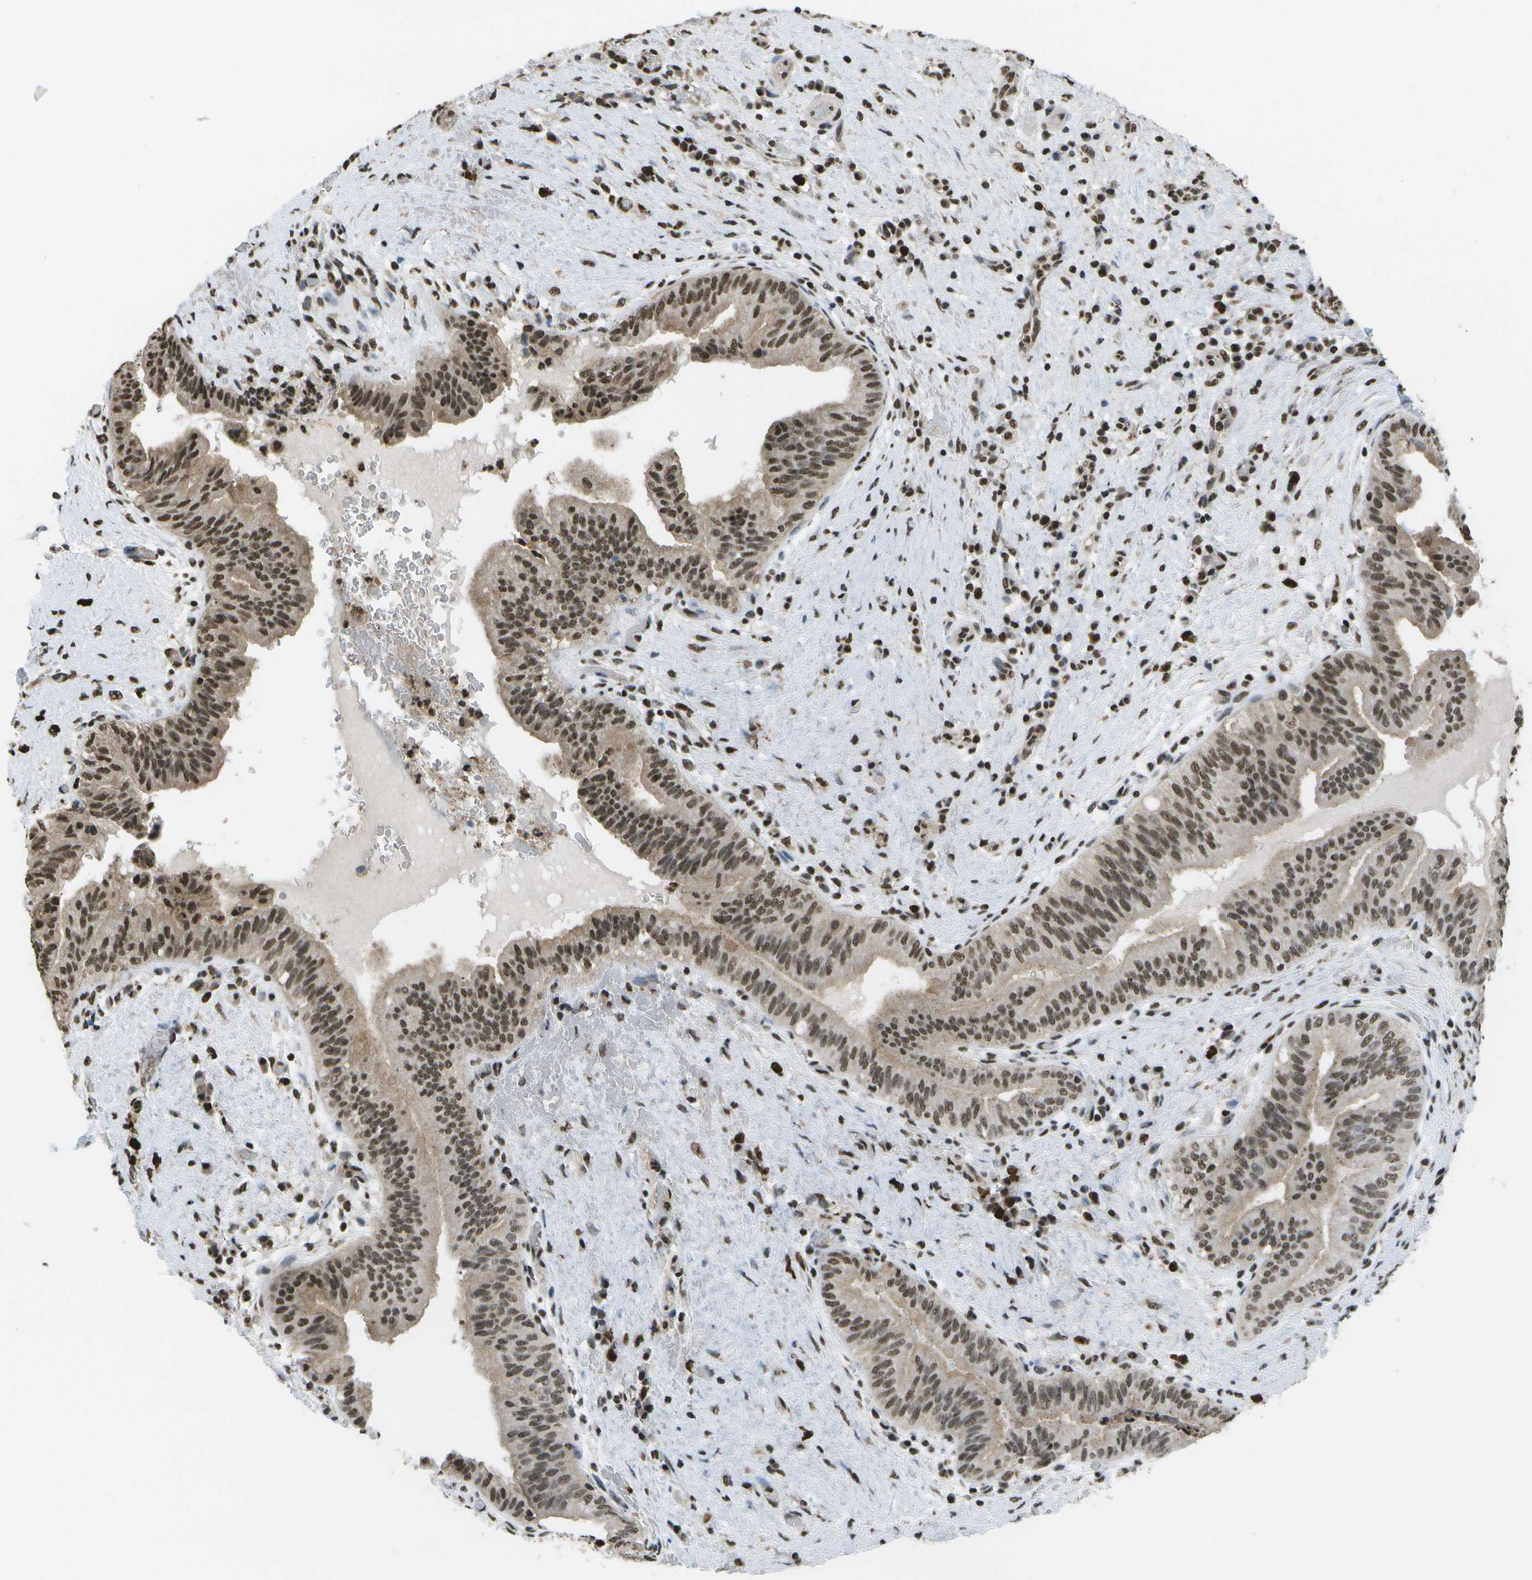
{"staining": {"intensity": "moderate", "quantity": ">75%", "location": "nuclear"}, "tissue": "liver cancer", "cell_type": "Tumor cells", "image_type": "cancer", "snomed": [{"axis": "morphology", "description": "Cholangiocarcinoma"}, {"axis": "topography", "description": "Liver"}], "caption": "Immunohistochemistry (IHC) (DAB (3,3'-diaminobenzidine)) staining of liver cancer displays moderate nuclear protein positivity in approximately >75% of tumor cells.", "gene": "SPEN", "patient": {"sex": "female", "age": 38}}